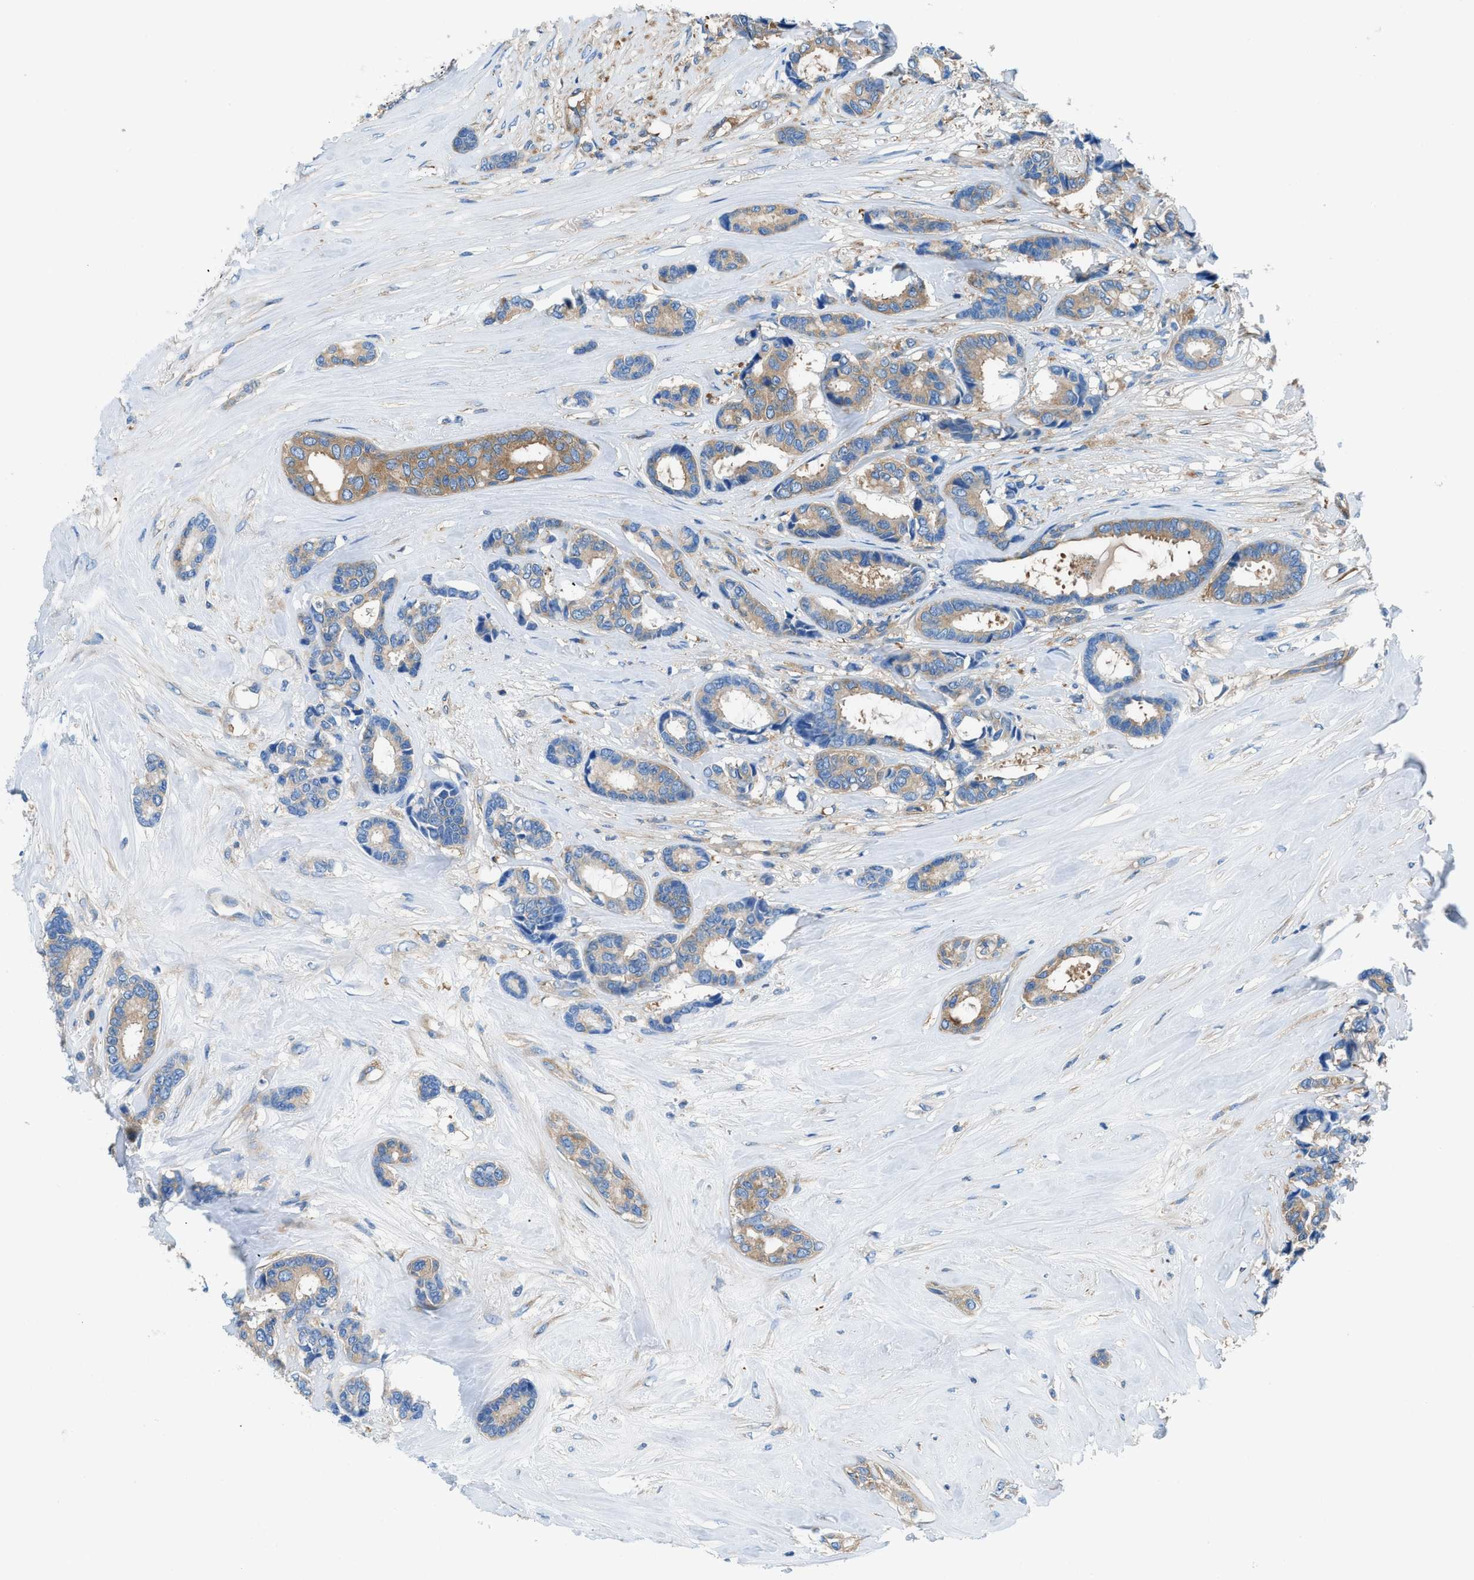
{"staining": {"intensity": "moderate", "quantity": "25%-75%", "location": "cytoplasmic/membranous"}, "tissue": "breast cancer", "cell_type": "Tumor cells", "image_type": "cancer", "snomed": [{"axis": "morphology", "description": "Duct carcinoma"}, {"axis": "topography", "description": "Breast"}], "caption": "A high-resolution micrograph shows immunohistochemistry staining of breast invasive ductal carcinoma, which reveals moderate cytoplasmic/membranous positivity in about 25%-75% of tumor cells.", "gene": "SARS1", "patient": {"sex": "female", "age": 87}}